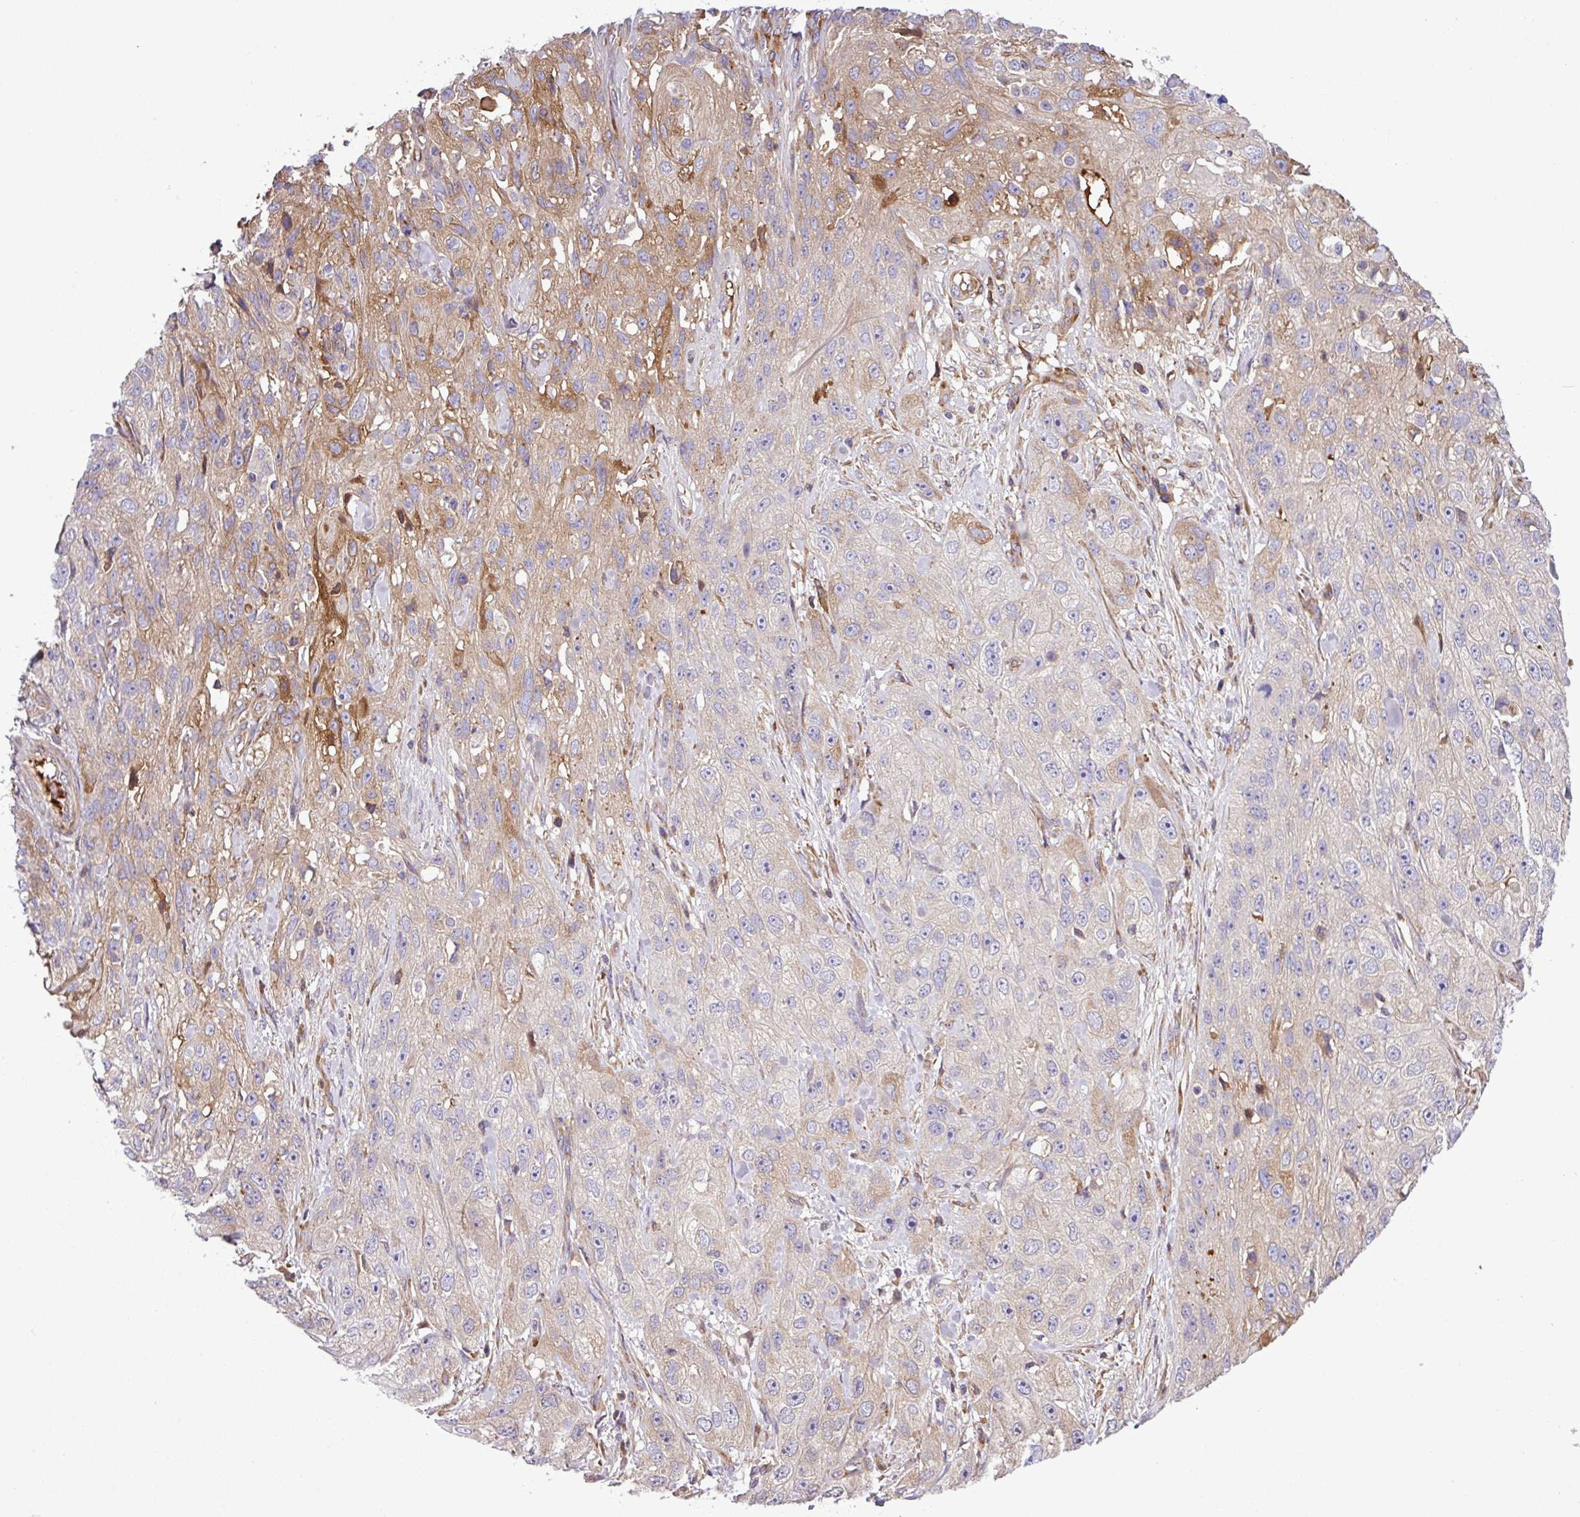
{"staining": {"intensity": "moderate", "quantity": "<25%", "location": "cytoplasmic/membranous"}, "tissue": "skin cancer", "cell_type": "Tumor cells", "image_type": "cancer", "snomed": [{"axis": "morphology", "description": "Squamous cell carcinoma, NOS"}, {"axis": "topography", "description": "Skin"}, {"axis": "topography", "description": "Vulva"}], "caption": "An image of human skin cancer (squamous cell carcinoma) stained for a protein displays moderate cytoplasmic/membranous brown staining in tumor cells.", "gene": "CWH43", "patient": {"sex": "female", "age": 86}}